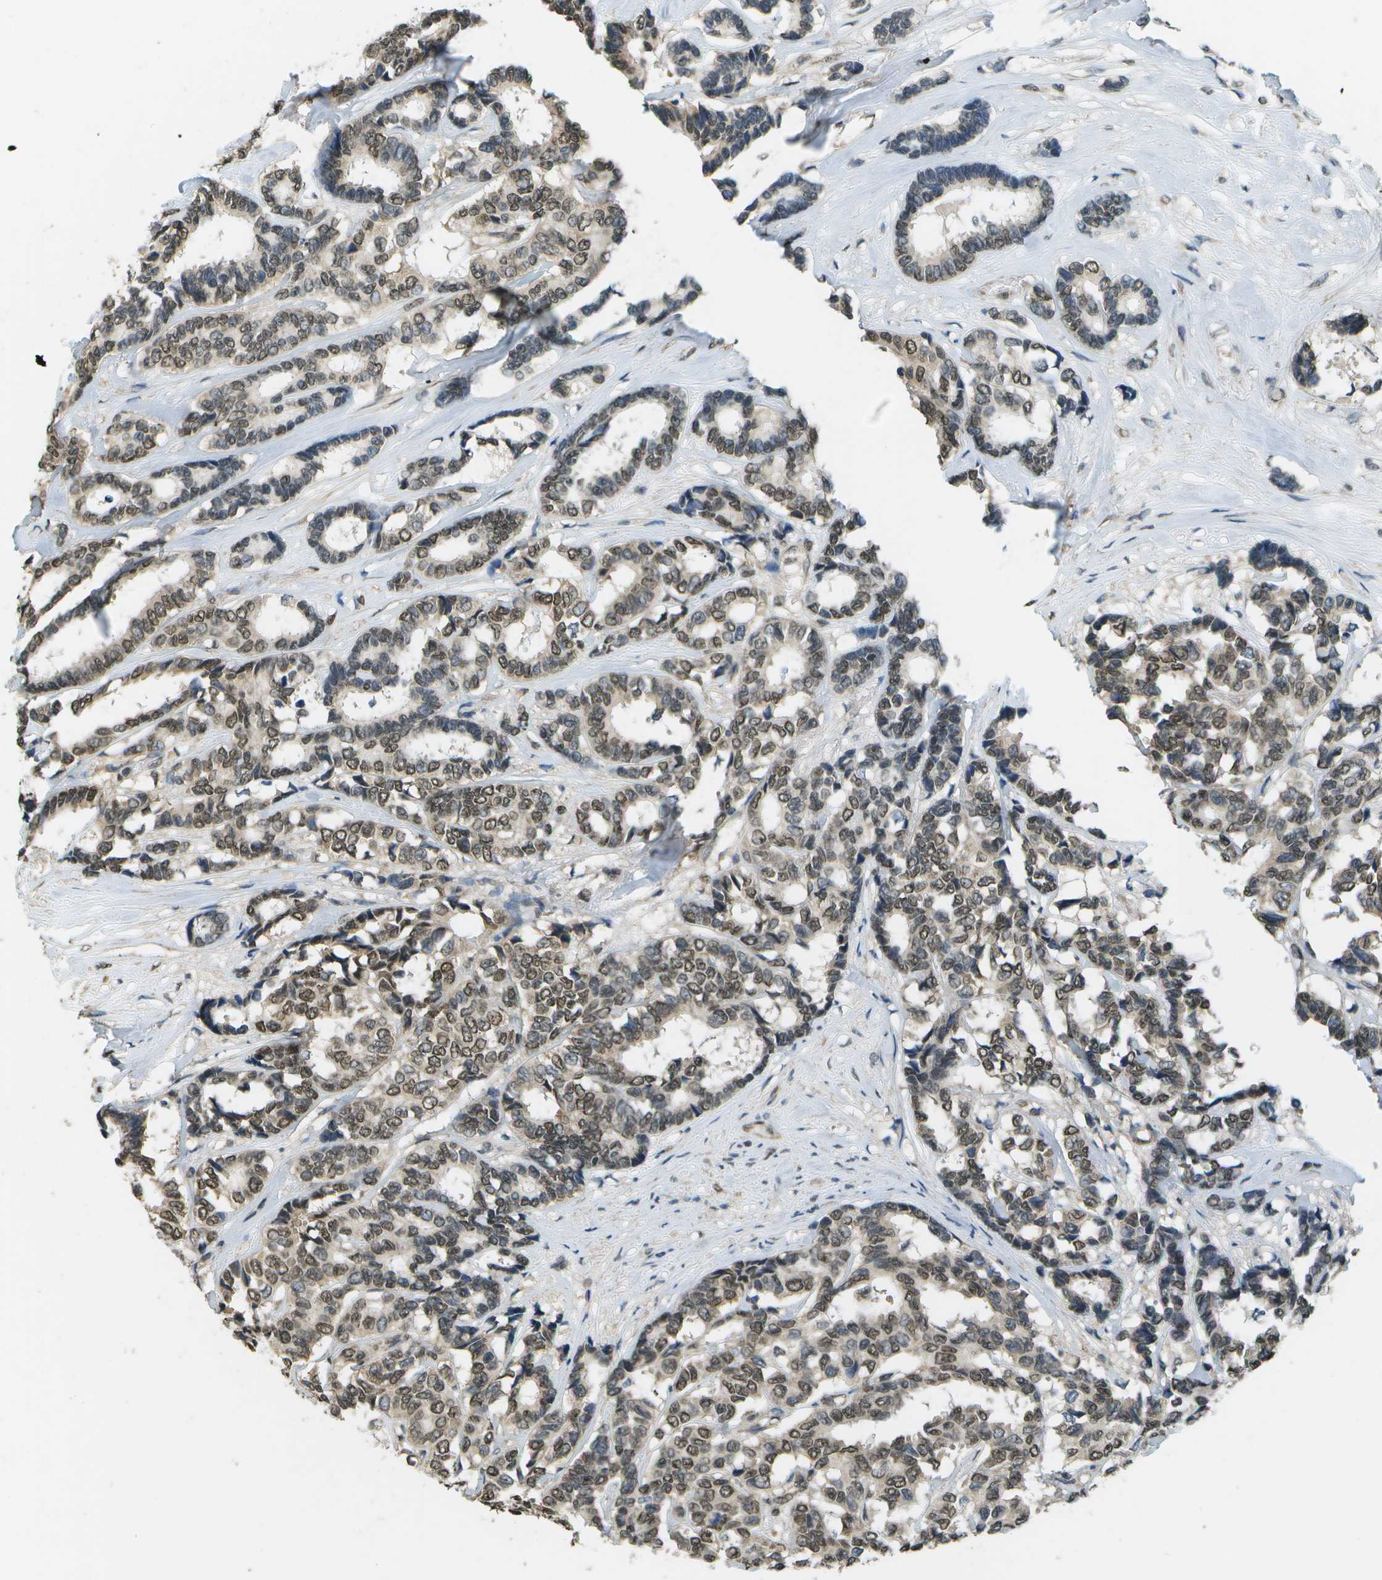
{"staining": {"intensity": "weak", "quantity": ">75%", "location": "nuclear"}, "tissue": "breast cancer", "cell_type": "Tumor cells", "image_type": "cancer", "snomed": [{"axis": "morphology", "description": "Duct carcinoma"}, {"axis": "topography", "description": "Breast"}], "caption": "Immunohistochemistry (IHC) of human breast cancer demonstrates low levels of weak nuclear staining in about >75% of tumor cells. Nuclei are stained in blue.", "gene": "ABL2", "patient": {"sex": "female", "age": 87}}